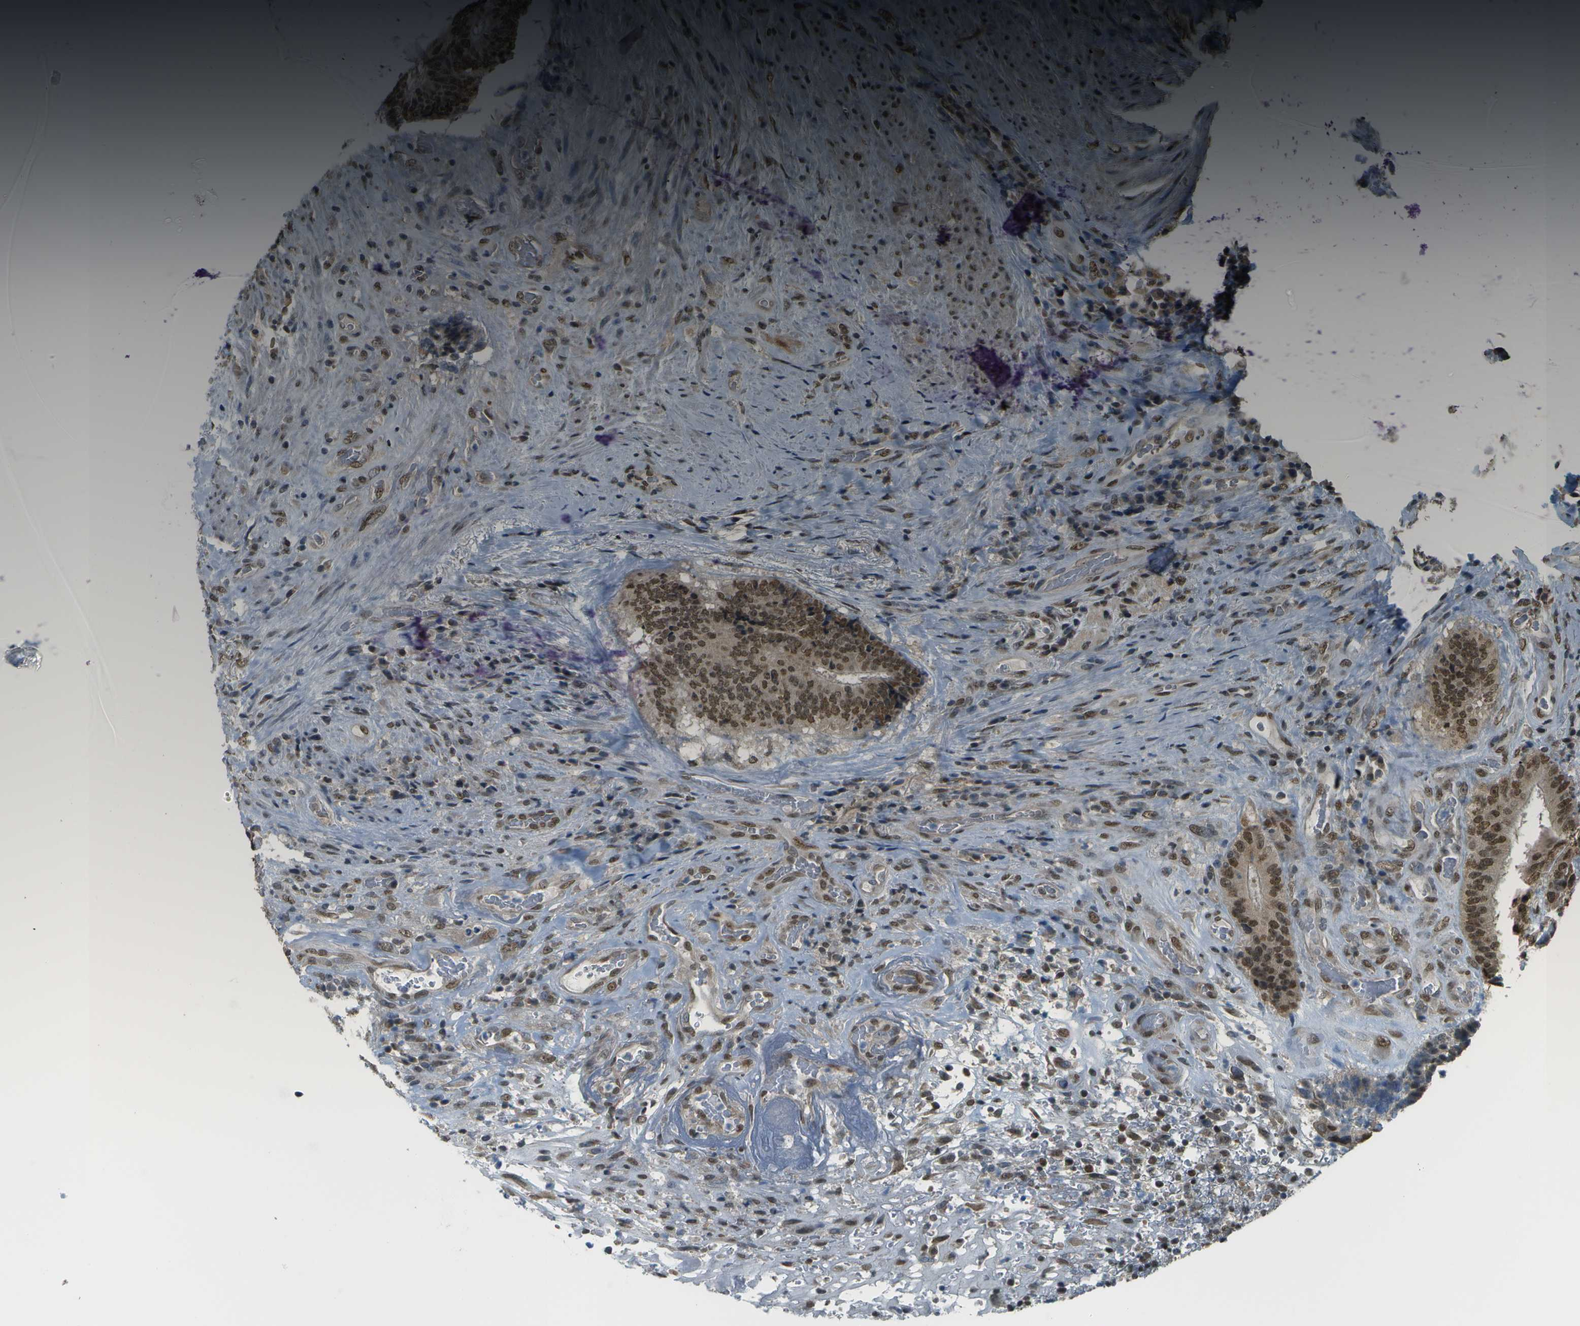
{"staining": {"intensity": "strong", "quantity": ">75%", "location": "nuclear"}, "tissue": "colorectal cancer", "cell_type": "Tumor cells", "image_type": "cancer", "snomed": [{"axis": "morphology", "description": "Adenocarcinoma, NOS"}, {"axis": "topography", "description": "Rectum"}], "caption": "A high-resolution photomicrograph shows immunohistochemistry (IHC) staining of colorectal adenocarcinoma, which demonstrates strong nuclear positivity in approximately >75% of tumor cells. Nuclei are stained in blue.", "gene": "ABL2", "patient": {"sex": "male", "age": 72}}